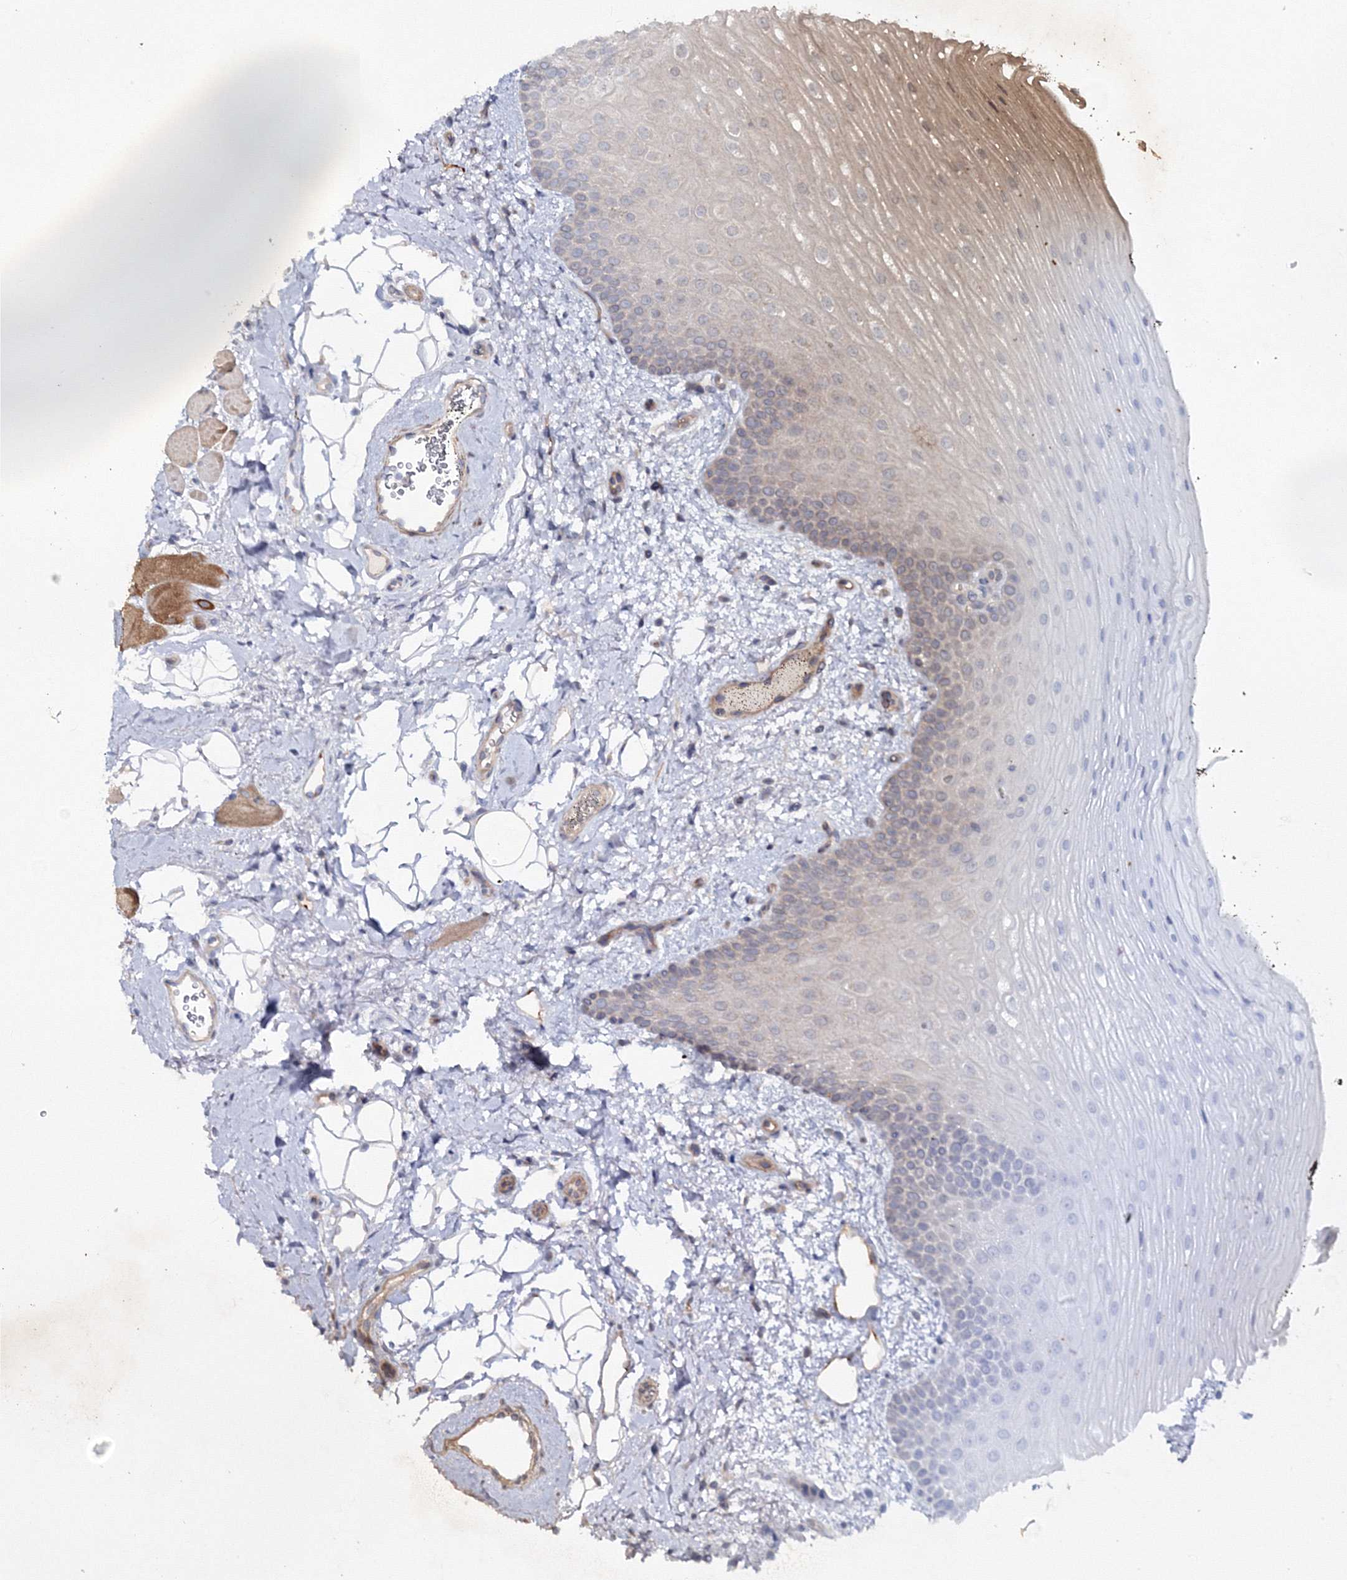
{"staining": {"intensity": "moderate", "quantity": "<25%", "location": "cytoplasmic/membranous"}, "tissue": "oral mucosa", "cell_type": "Squamous epithelial cells", "image_type": "normal", "snomed": [{"axis": "morphology", "description": "No evidence of malignacy"}, {"axis": "topography", "description": "Oral tissue"}, {"axis": "topography", "description": "Head-Neck"}], "caption": "Protein expression by immunohistochemistry reveals moderate cytoplasmic/membranous staining in about <25% of squamous epithelial cells in normal oral mucosa.", "gene": "IPMK", "patient": {"sex": "male", "age": 68}}